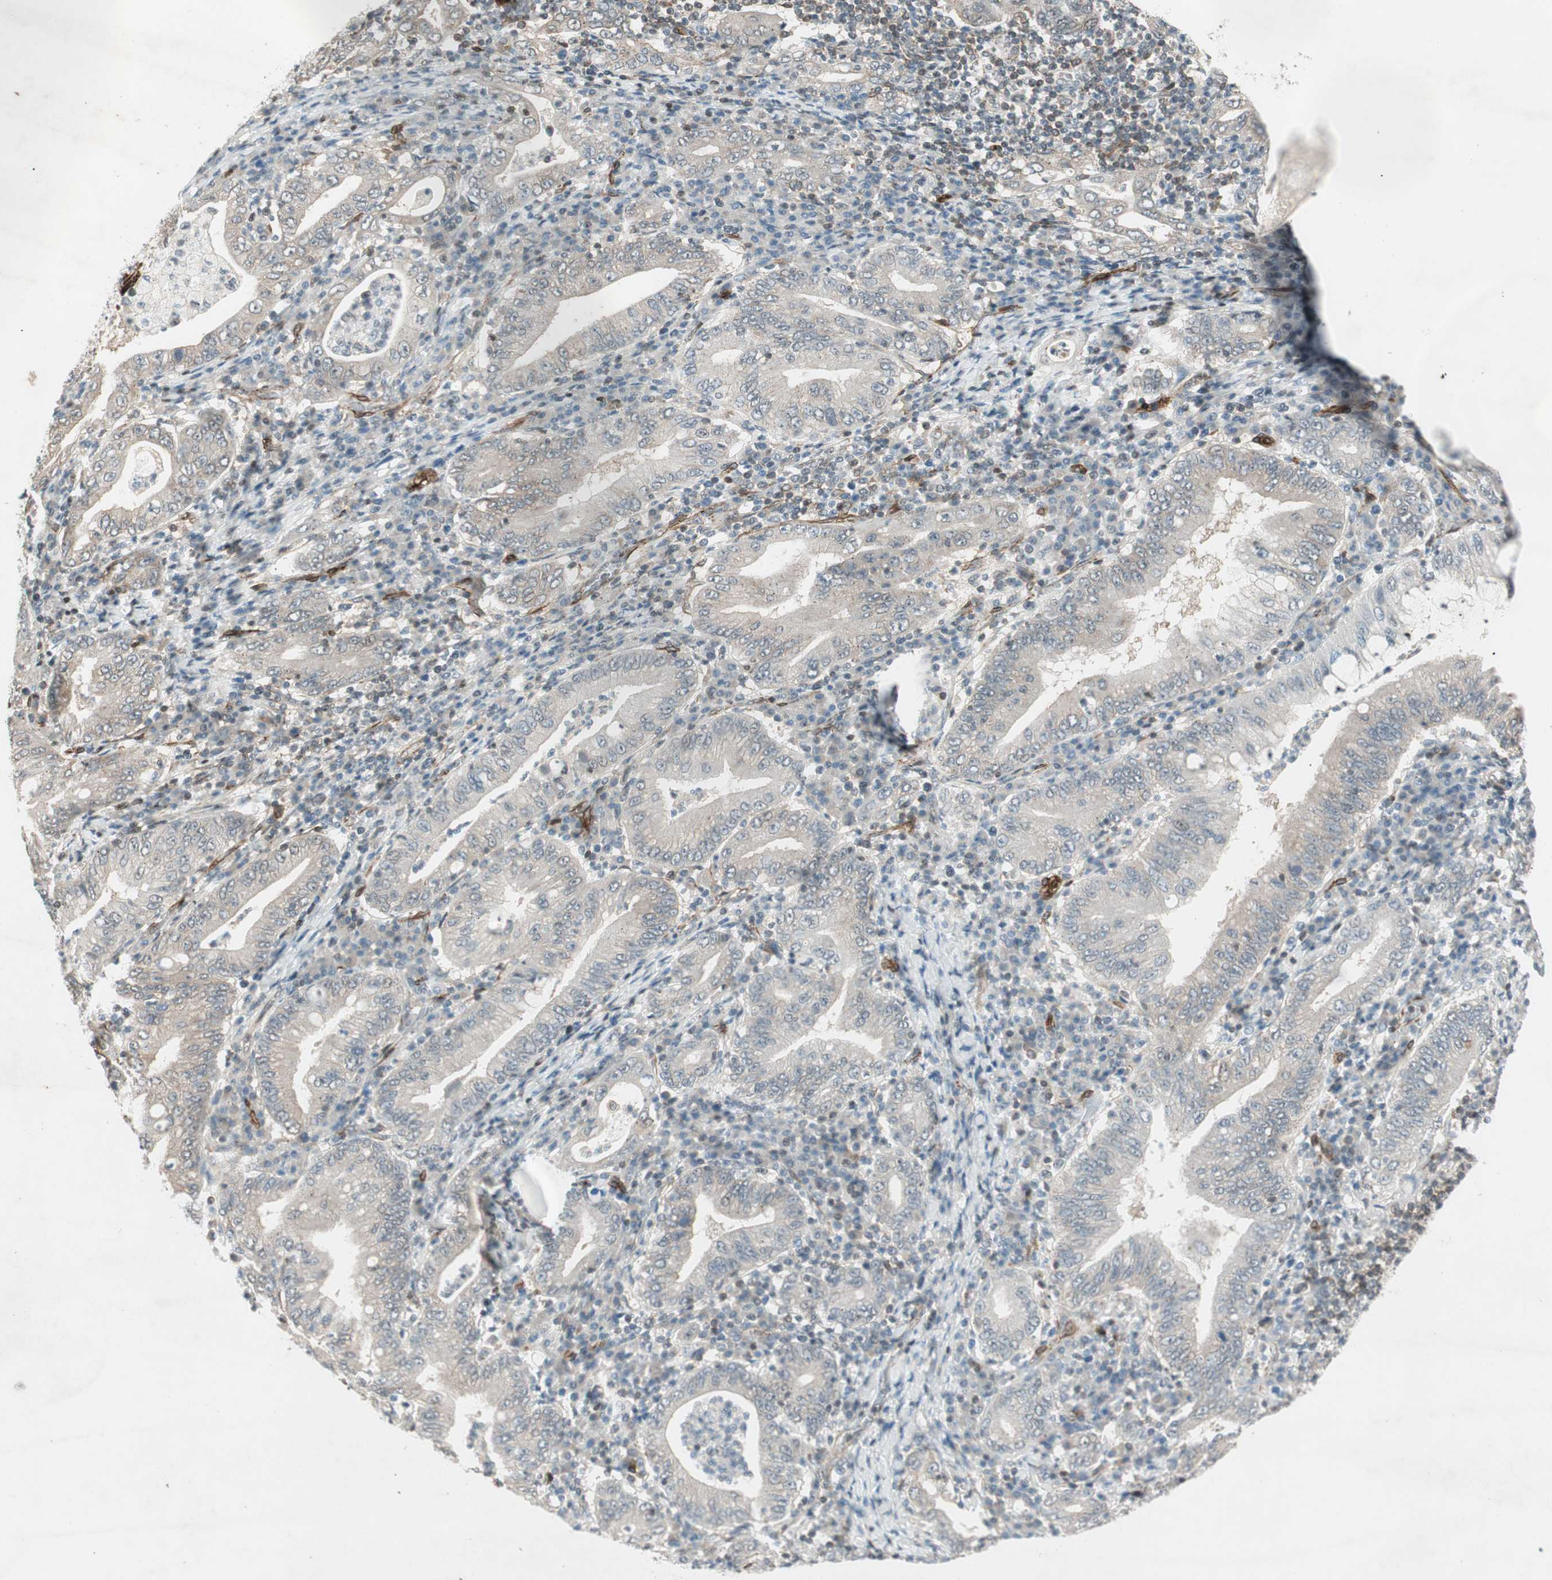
{"staining": {"intensity": "negative", "quantity": "none", "location": "none"}, "tissue": "stomach cancer", "cell_type": "Tumor cells", "image_type": "cancer", "snomed": [{"axis": "morphology", "description": "Normal tissue, NOS"}, {"axis": "morphology", "description": "Adenocarcinoma, NOS"}, {"axis": "topography", "description": "Esophagus"}, {"axis": "topography", "description": "Stomach, upper"}, {"axis": "topography", "description": "Peripheral nerve tissue"}], "caption": "Immunohistochemistry image of neoplastic tissue: human stomach cancer (adenocarcinoma) stained with DAB shows no significant protein staining in tumor cells. The staining is performed using DAB (3,3'-diaminobenzidine) brown chromogen with nuclei counter-stained in using hematoxylin.", "gene": "CDK19", "patient": {"sex": "male", "age": 62}}